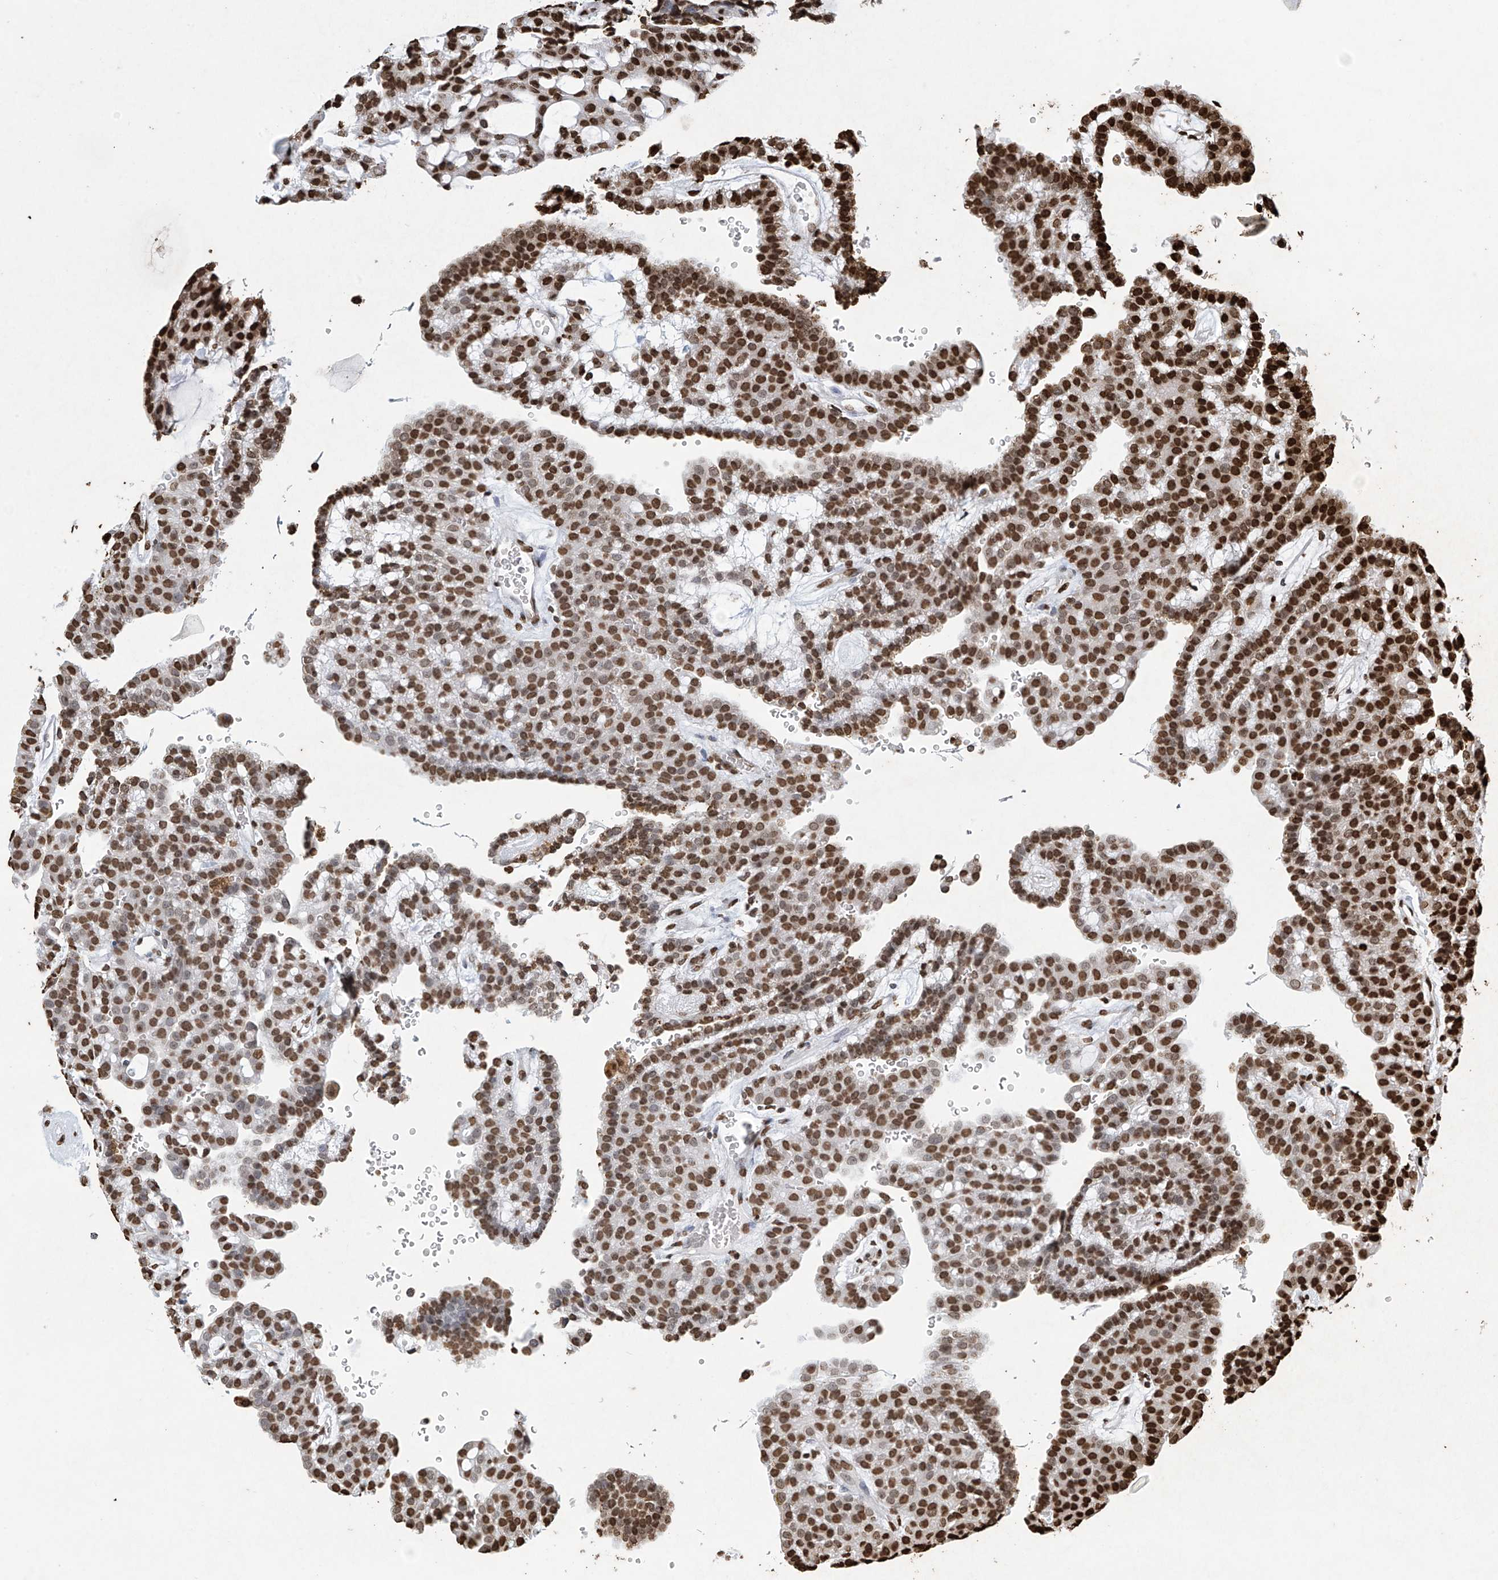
{"staining": {"intensity": "strong", "quantity": ">75%", "location": "nuclear"}, "tissue": "renal cancer", "cell_type": "Tumor cells", "image_type": "cancer", "snomed": [{"axis": "morphology", "description": "Adenocarcinoma, NOS"}, {"axis": "topography", "description": "Kidney"}], "caption": "Strong nuclear positivity is present in approximately >75% of tumor cells in renal cancer.", "gene": "H3-3A", "patient": {"sex": "male", "age": 63}}